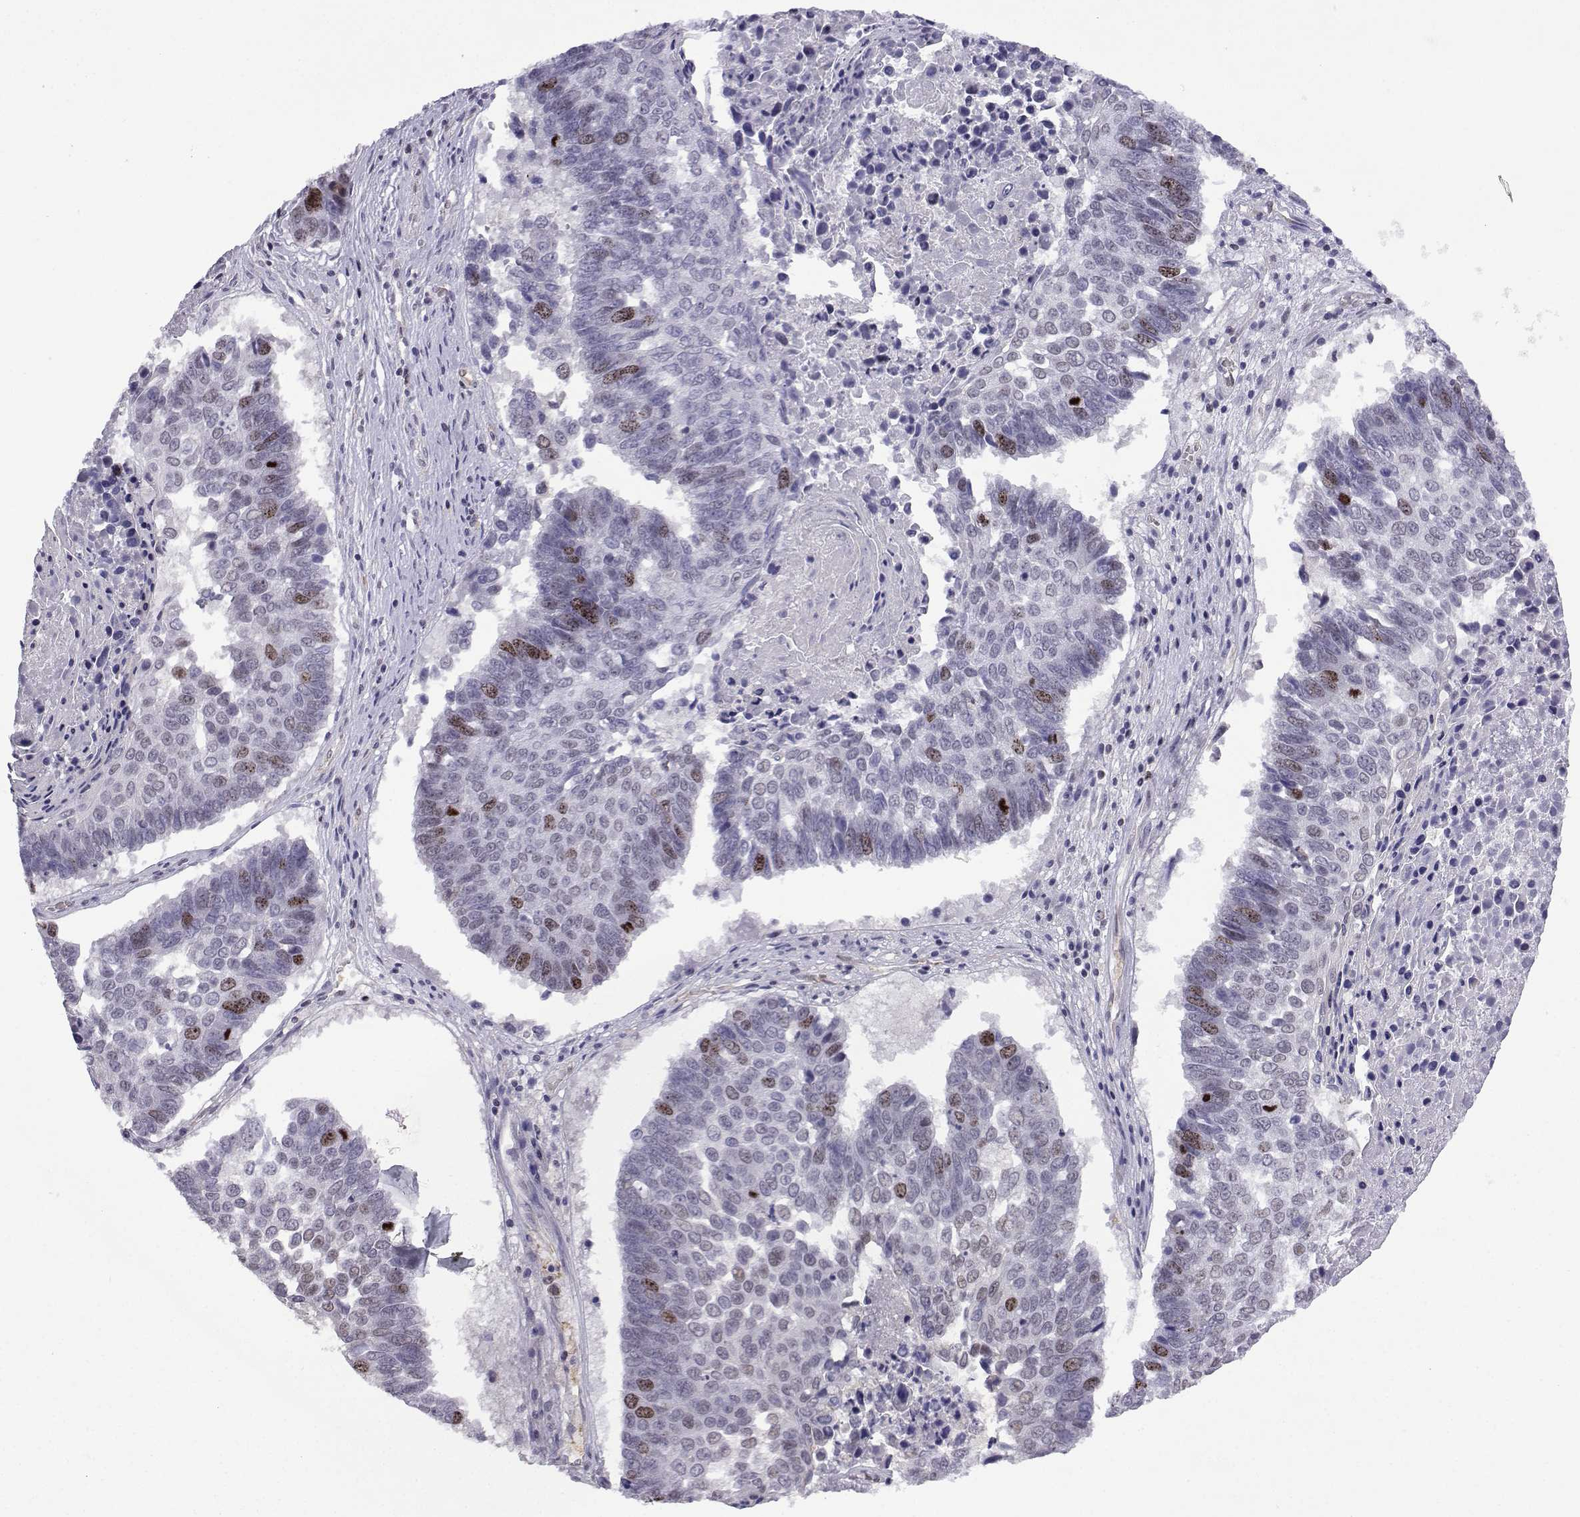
{"staining": {"intensity": "moderate", "quantity": "<25%", "location": "cytoplasmic/membranous,nuclear"}, "tissue": "lung cancer", "cell_type": "Tumor cells", "image_type": "cancer", "snomed": [{"axis": "morphology", "description": "Squamous cell carcinoma, NOS"}, {"axis": "topography", "description": "Lung"}], "caption": "Lung cancer (squamous cell carcinoma) stained with DAB immunohistochemistry (IHC) shows low levels of moderate cytoplasmic/membranous and nuclear positivity in about <25% of tumor cells. (brown staining indicates protein expression, while blue staining denotes nuclei).", "gene": "INCENP", "patient": {"sex": "male", "age": 73}}